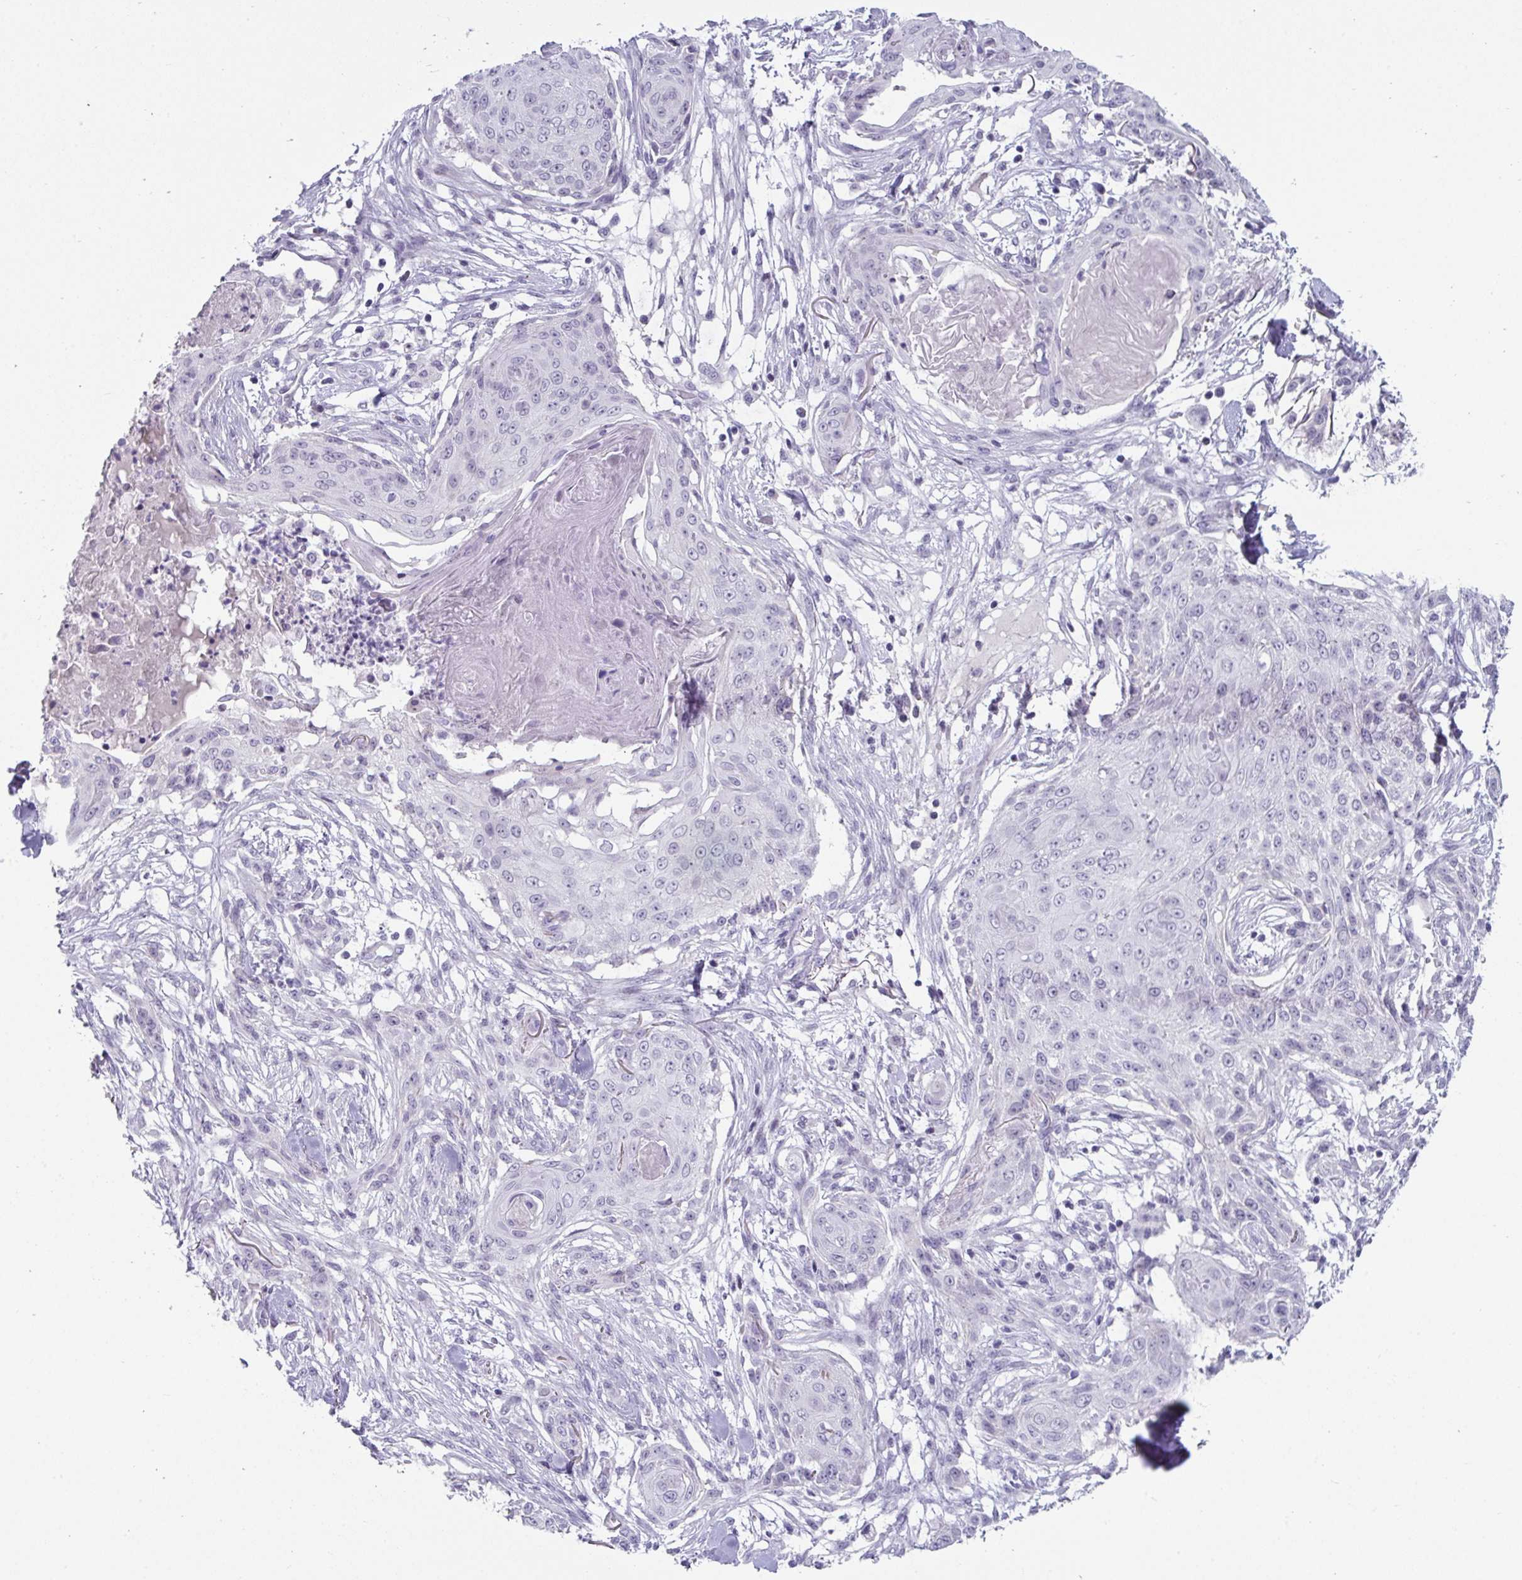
{"staining": {"intensity": "negative", "quantity": "none", "location": "none"}, "tissue": "skin cancer", "cell_type": "Tumor cells", "image_type": "cancer", "snomed": [{"axis": "morphology", "description": "Squamous cell carcinoma, NOS"}, {"axis": "topography", "description": "Skin"}], "caption": "Micrograph shows no significant protein expression in tumor cells of squamous cell carcinoma (skin).", "gene": "VSIG10L", "patient": {"sex": "female", "age": 59}}